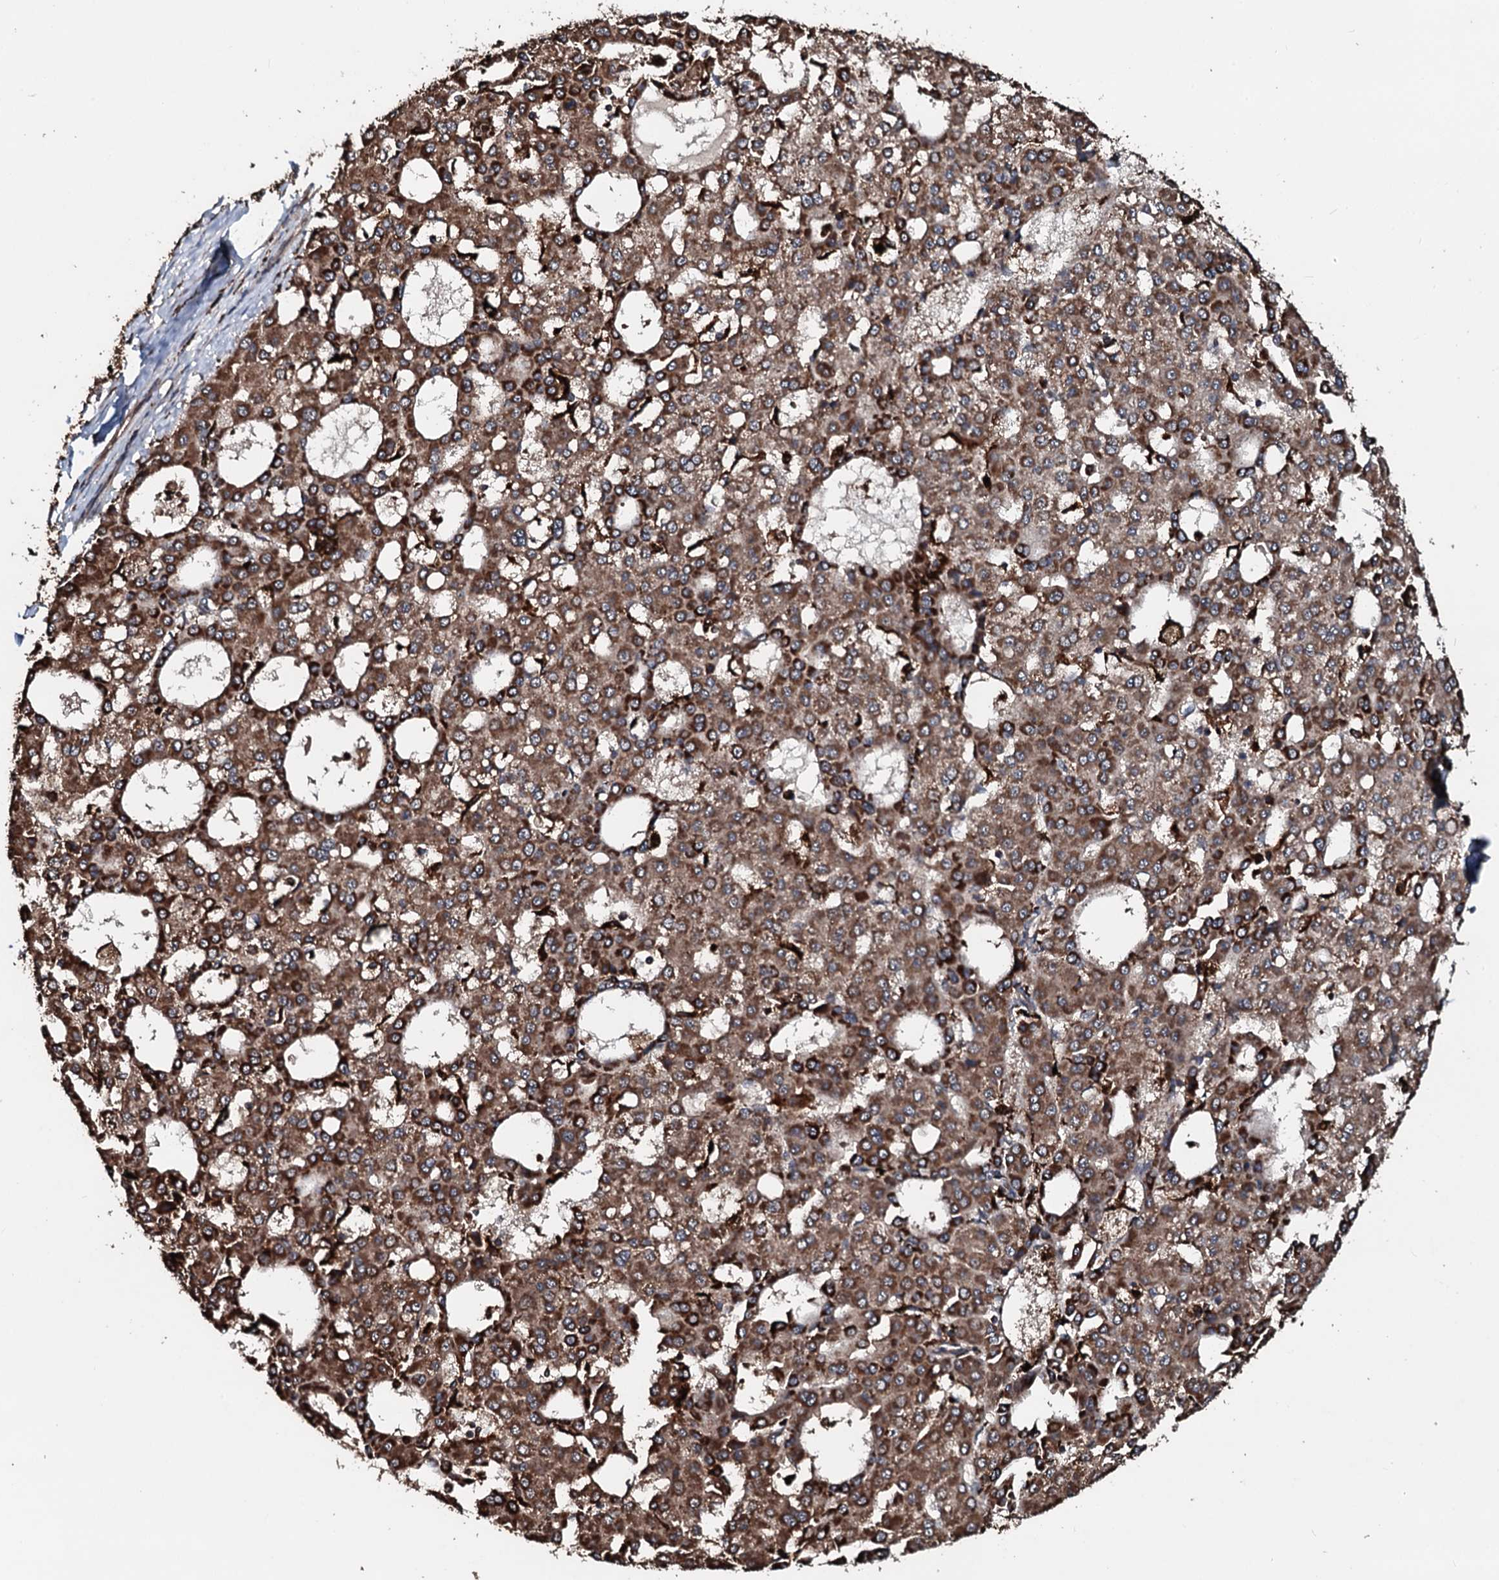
{"staining": {"intensity": "strong", "quantity": ">75%", "location": "cytoplasmic/membranous"}, "tissue": "liver cancer", "cell_type": "Tumor cells", "image_type": "cancer", "snomed": [{"axis": "morphology", "description": "Carcinoma, Hepatocellular, NOS"}, {"axis": "topography", "description": "Liver"}], "caption": "Brown immunohistochemical staining in human liver cancer displays strong cytoplasmic/membranous expression in about >75% of tumor cells.", "gene": "TPGS2", "patient": {"sex": "male", "age": 47}}